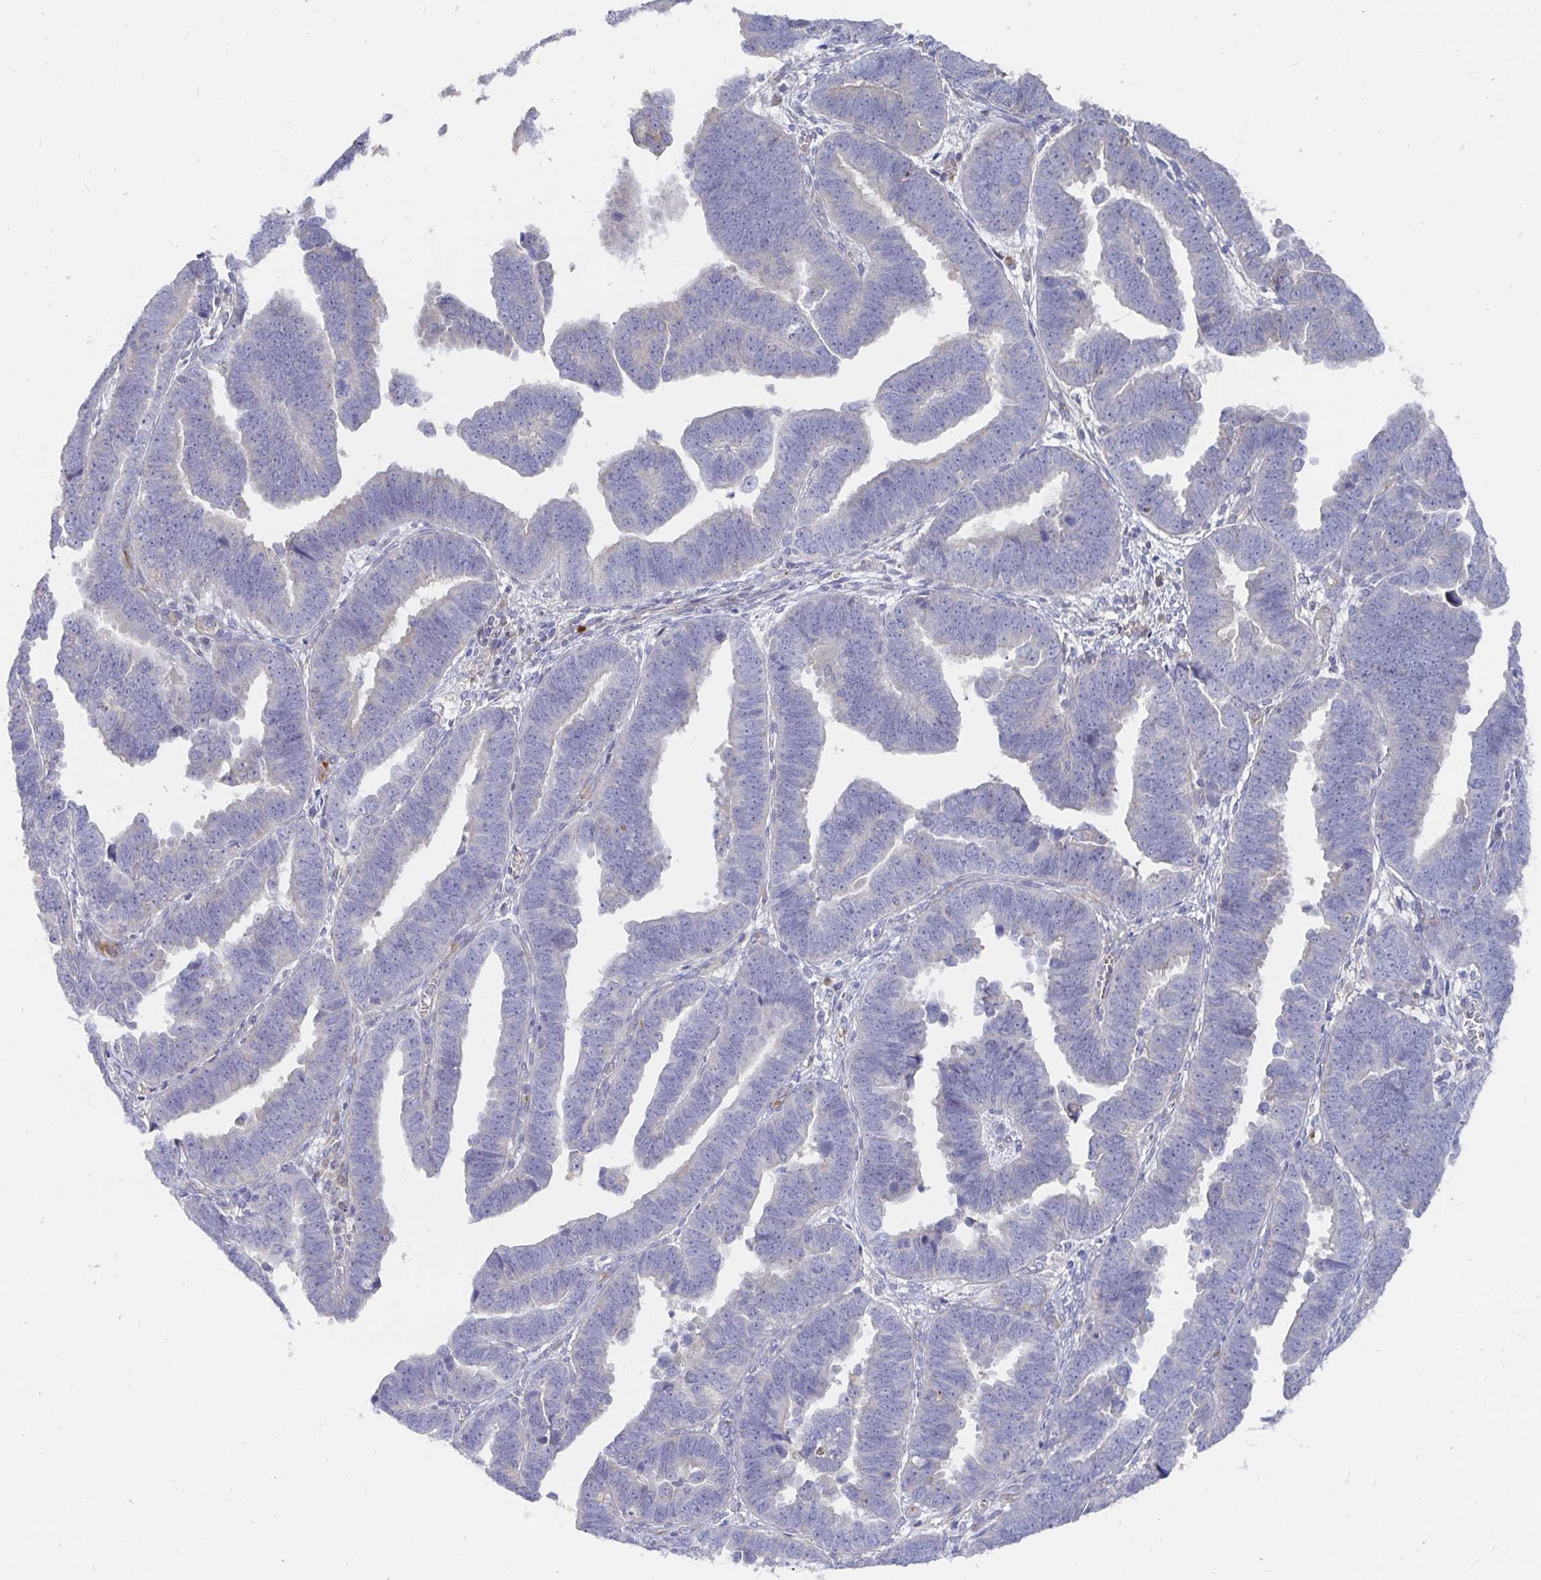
{"staining": {"intensity": "negative", "quantity": "none", "location": "none"}, "tissue": "endometrial cancer", "cell_type": "Tumor cells", "image_type": "cancer", "snomed": [{"axis": "morphology", "description": "Adenocarcinoma, NOS"}, {"axis": "topography", "description": "Endometrium"}], "caption": "Immunohistochemistry (IHC) of endometrial cancer (adenocarcinoma) displays no positivity in tumor cells.", "gene": "KCTD19", "patient": {"sex": "female", "age": 75}}